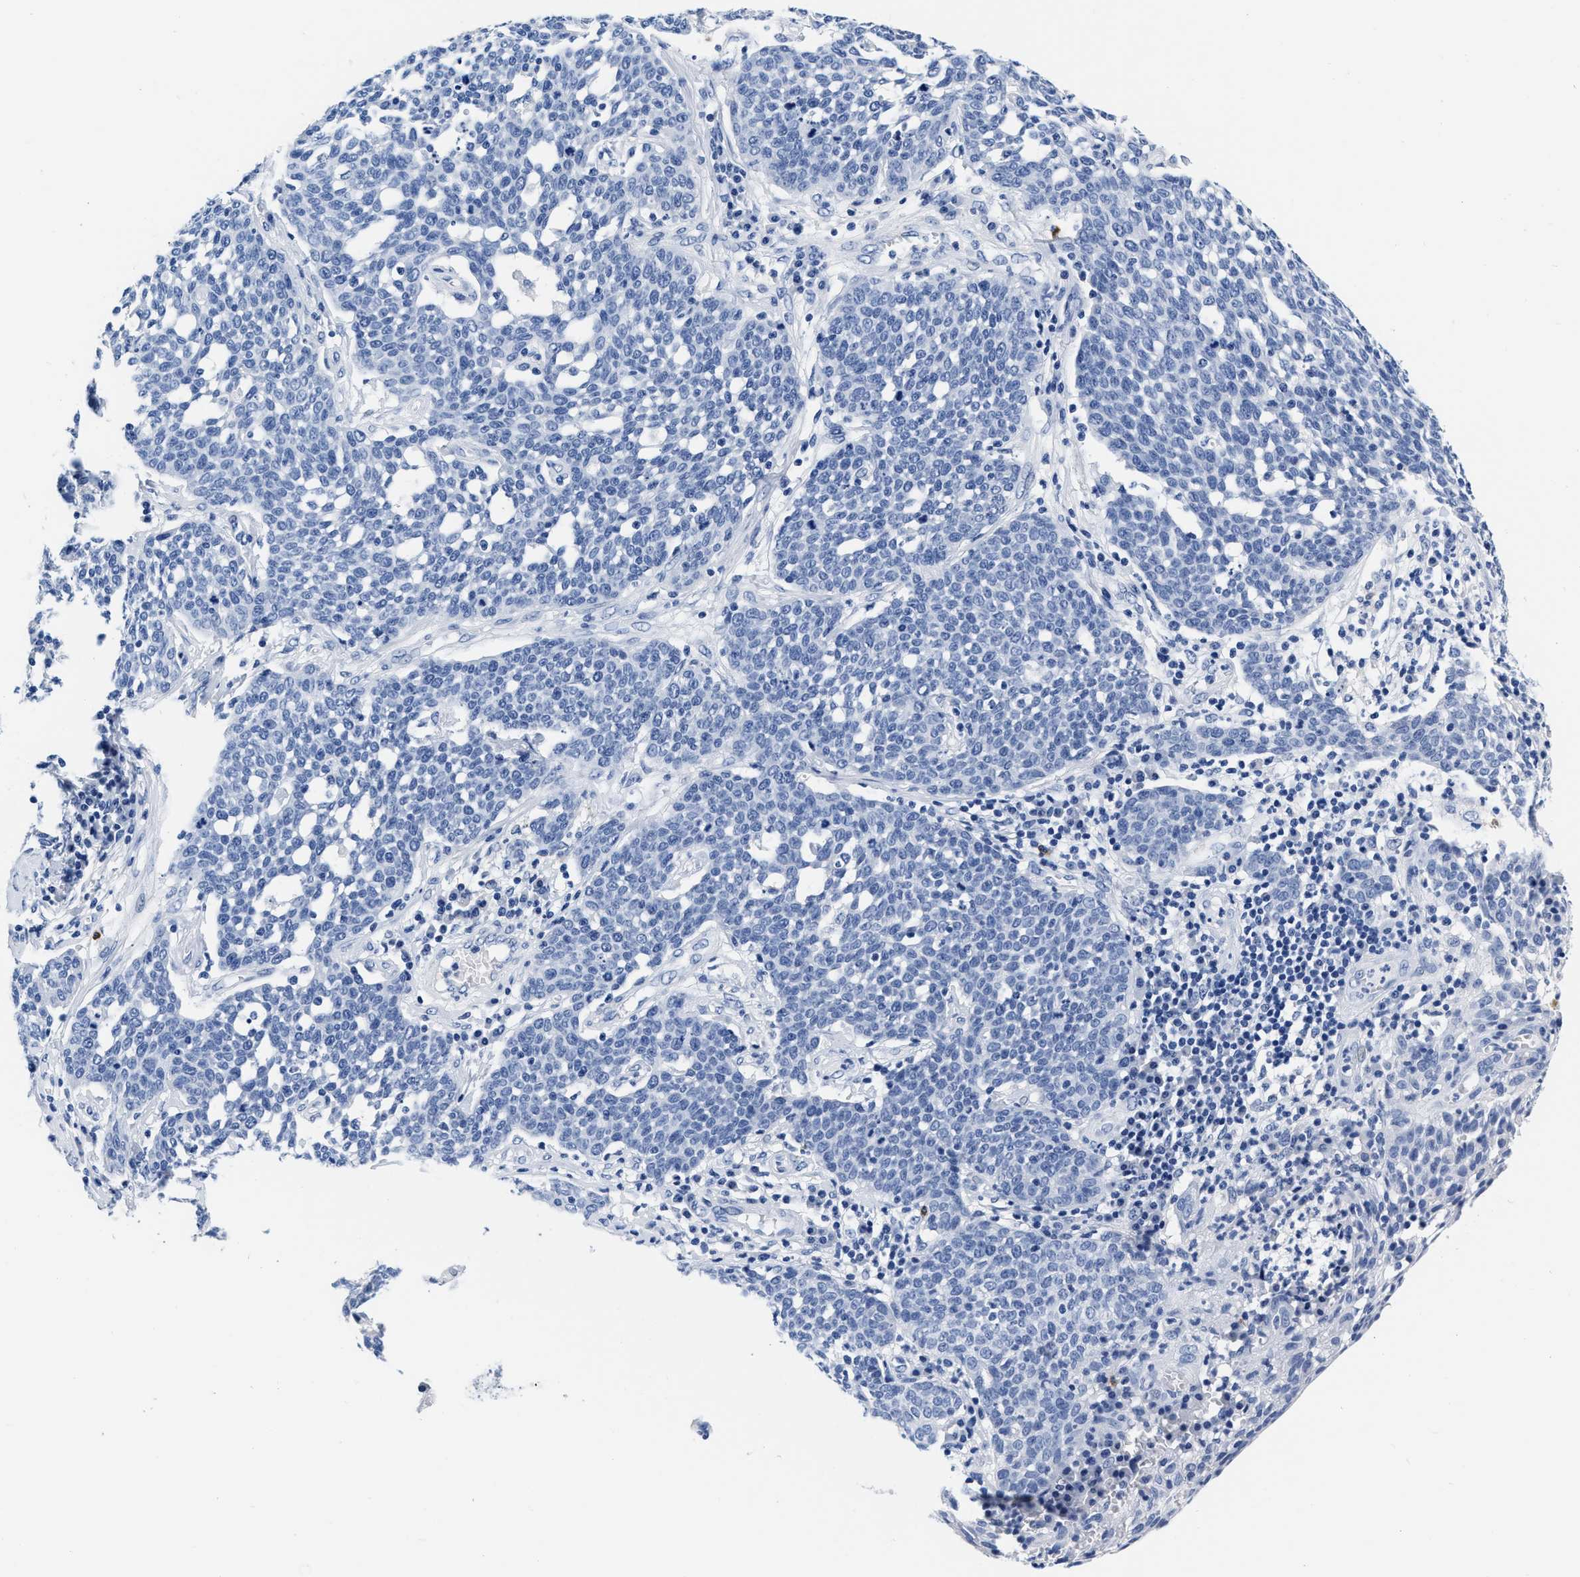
{"staining": {"intensity": "negative", "quantity": "none", "location": "none"}, "tissue": "cervical cancer", "cell_type": "Tumor cells", "image_type": "cancer", "snomed": [{"axis": "morphology", "description": "Squamous cell carcinoma, NOS"}, {"axis": "topography", "description": "Cervix"}], "caption": "High magnification brightfield microscopy of cervical cancer (squamous cell carcinoma) stained with DAB (3,3'-diaminobenzidine) (brown) and counterstained with hematoxylin (blue): tumor cells show no significant positivity.", "gene": "CER1", "patient": {"sex": "female", "age": 34}}